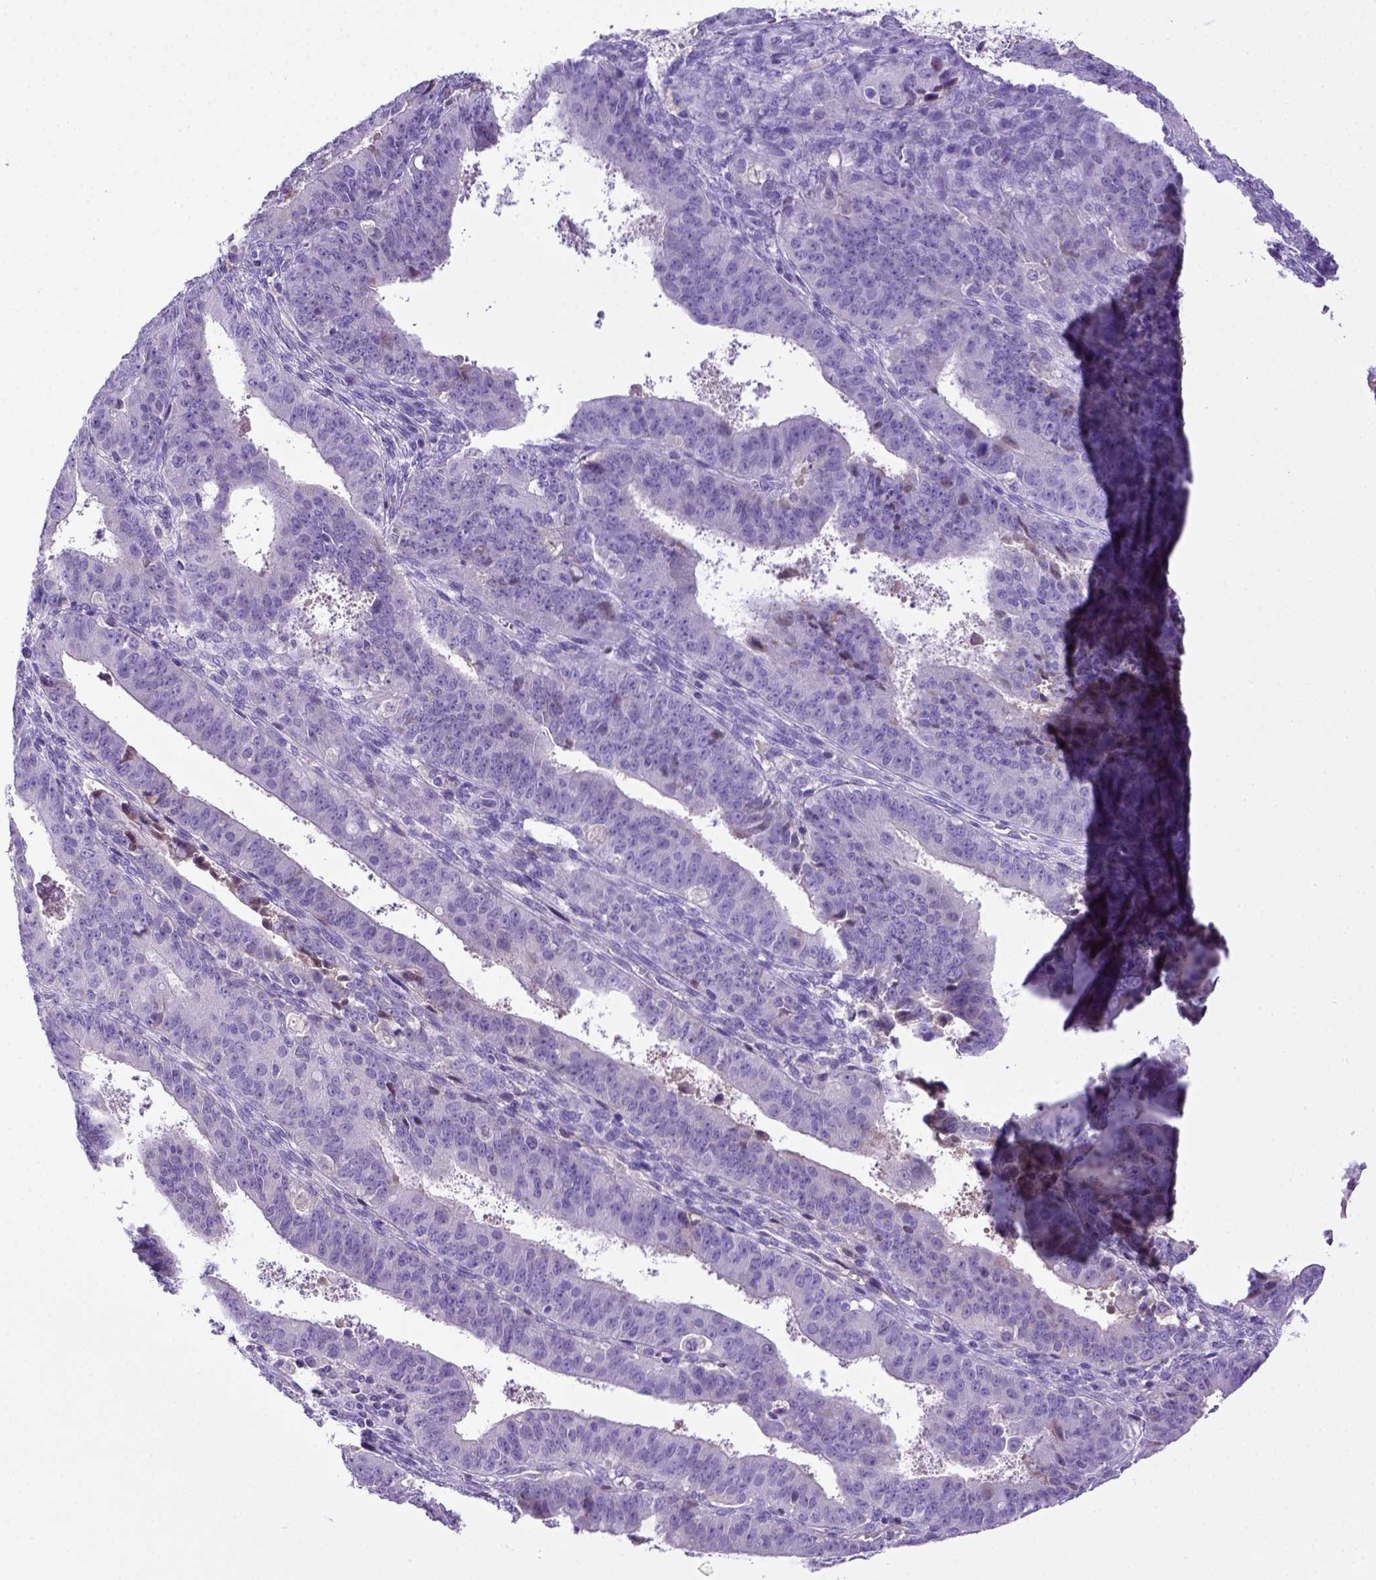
{"staining": {"intensity": "negative", "quantity": "none", "location": "none"}, "tissue": "ovarian cancer", "cell_type": "Tumor cells", "image_type": "cancer", "snomed": [{"axis": "morphology", "description": "Carcinoma, endometroid"}, {"axis": "topography", "description": "Ovary"}], "caption": "IHC of human ovarian cancer (endometroid carcinoma) exhibits no staining in tumor cells.", "gene": "ITIH4", "patient": {"sex": "female", "age": 42}}